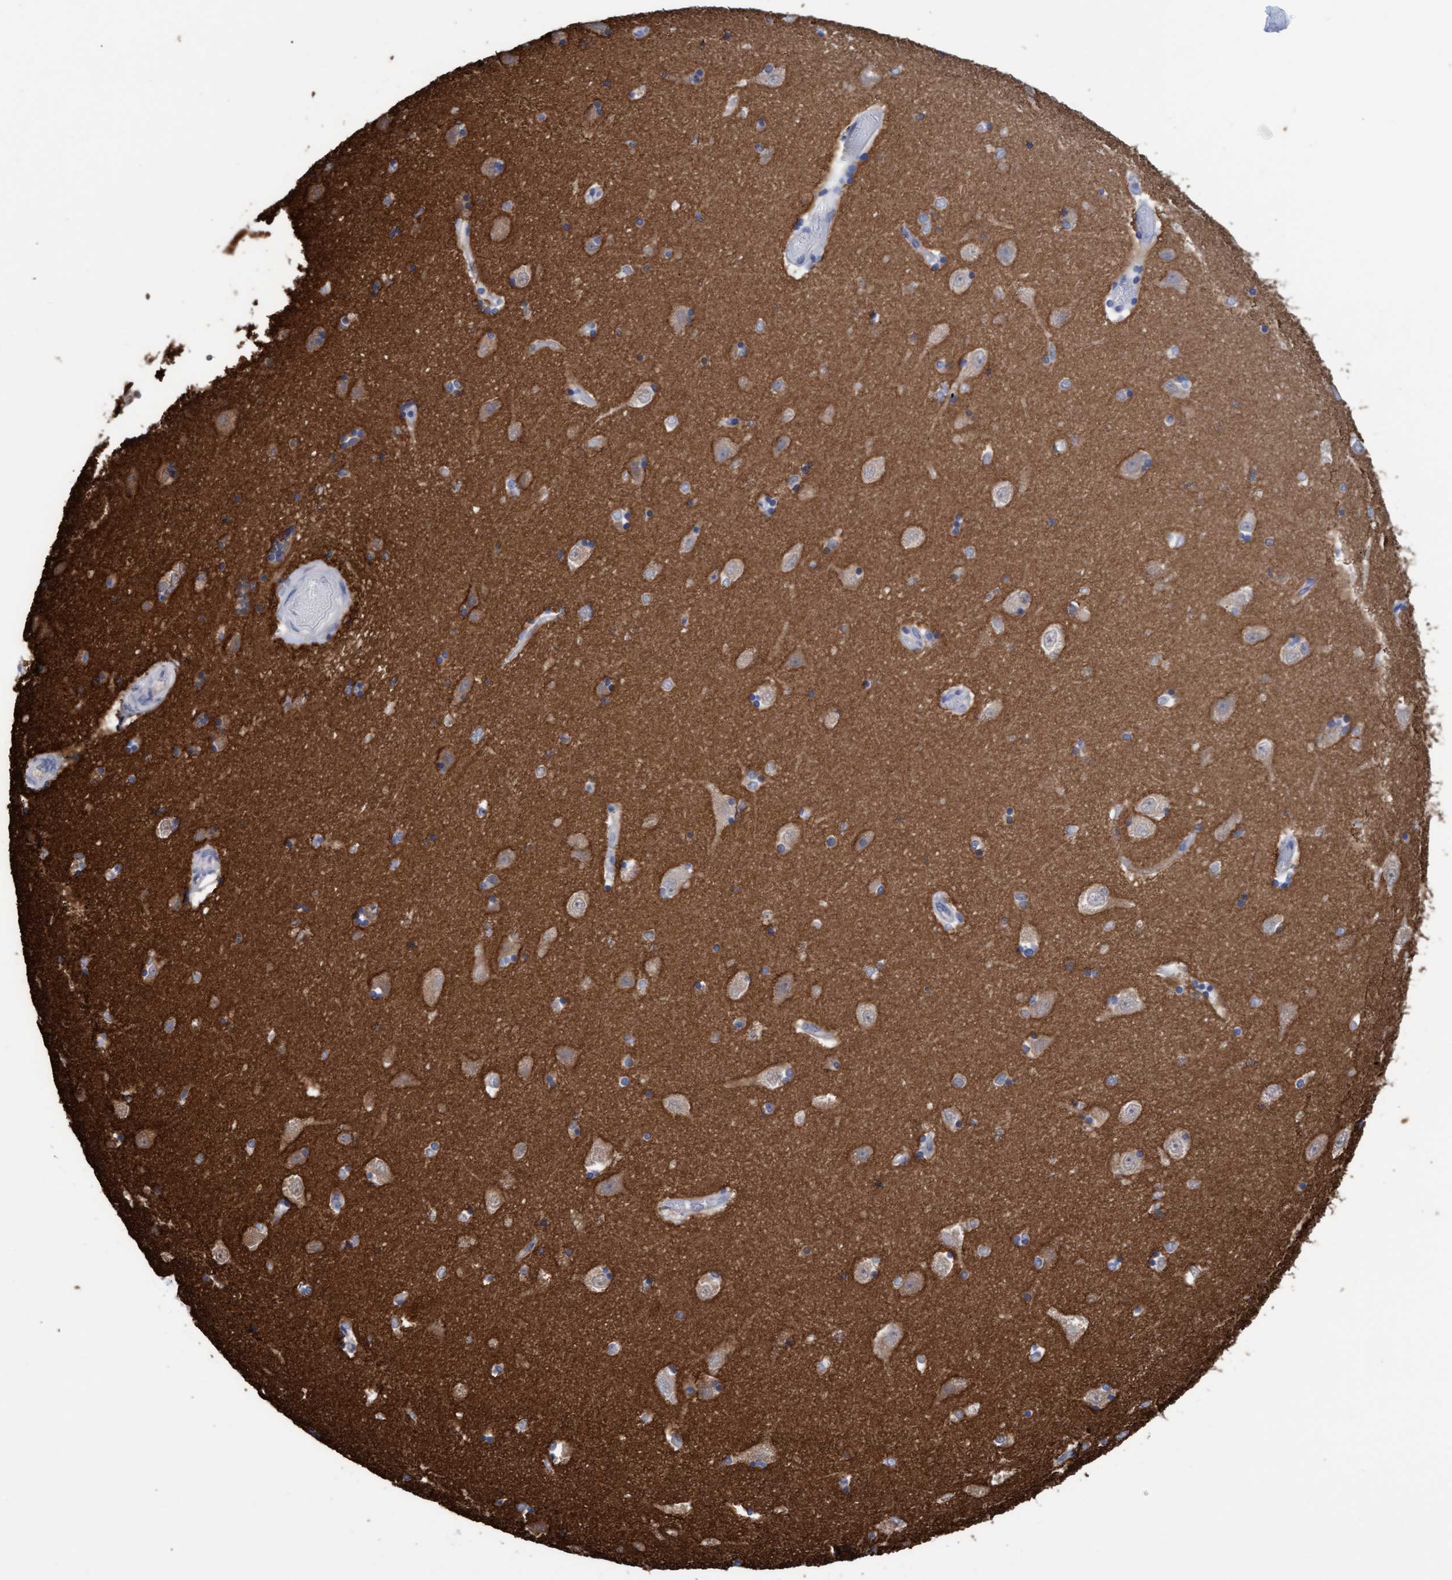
{"staining": {"intensity": "moderate", "quantity": "<25%", "location": "cytoplasmic/membranous"}, "tissue": "hippocampus", "cell_type": "Glial cells", "image_type": "normal", "snomed": [{"axis": "morphology", "description": "Normal tissue, NOS"}, {"axis": "topography", "description": "Hippocampus"}], "caption": "DAB (3,3'-diaminobenzidine) immunohistochemical staining of normal hippocampus shows moderate cytoplasmic/membranous protein positivity in about <25% of glial cells. (Stains: DAB (3,3'-diaminobenzidine) in brown, nuclei in blue, Microscopy: brightfield microscopy at high magnification).", "gene": "STXBP1", "patient": {"sex": "male", "age": 45}}